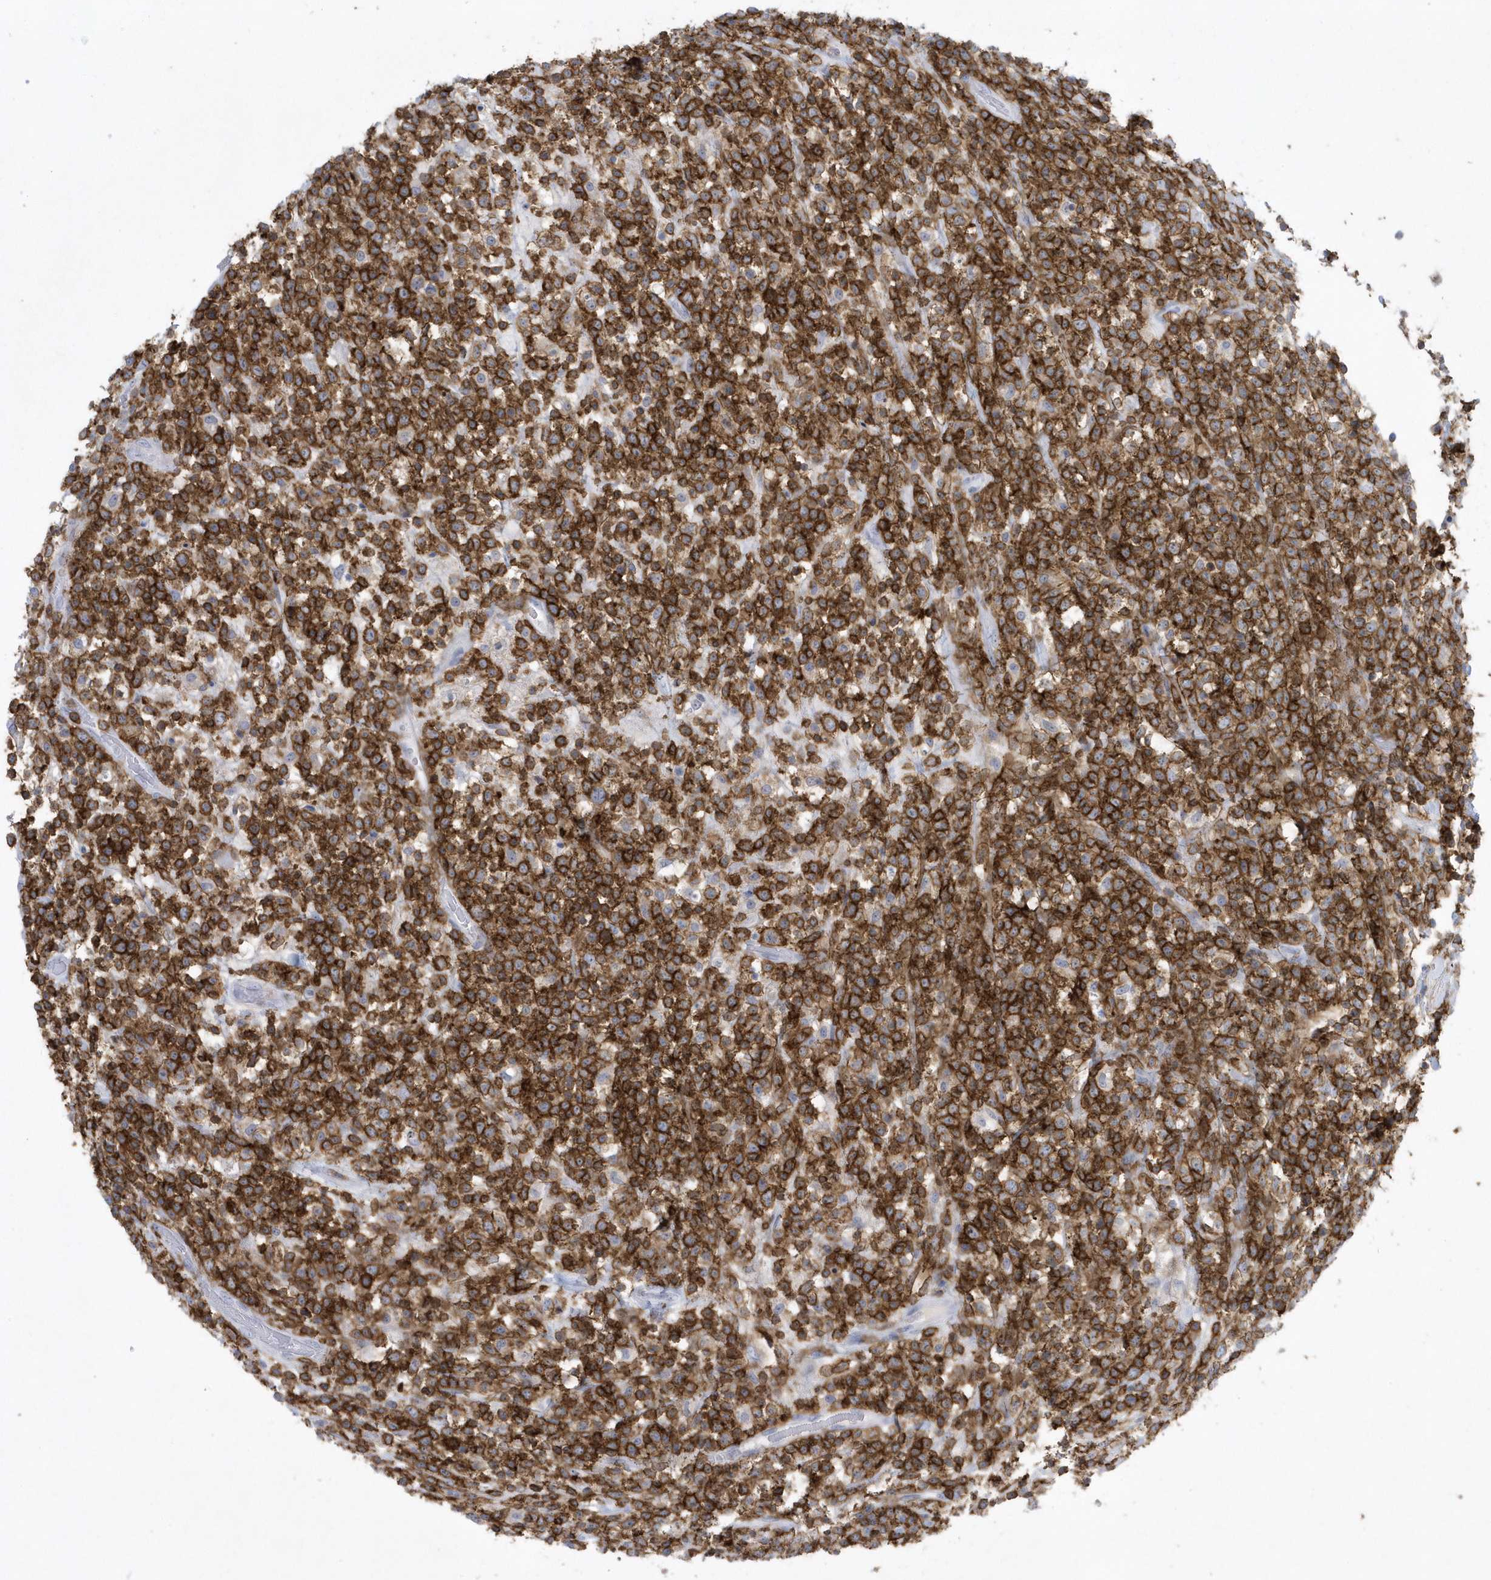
{"staining": {"intensity": "strong", "quantity": ">75%", "location": "cytoplasmic/membranous"}, "tissue": "lymphoma", "cell_type": "Tumor cells", "image_type": "cancer", "snomed": [{"axis": "morphology", "description": "Malignant lymphoma, non-Hodgkin's type, High grade"}, {"axis": "topography", "description": "Colon"}], "caption": "A high amount of strong cytoplasmic/membranous positivity is identified in approximately >75% of tumor cells in lymphoma tissue. The protein of interest is shown in brown color, while the nuclei are stained blue.", "gene": "PSD4", "patient": {"sex": "female", "age": 53}}